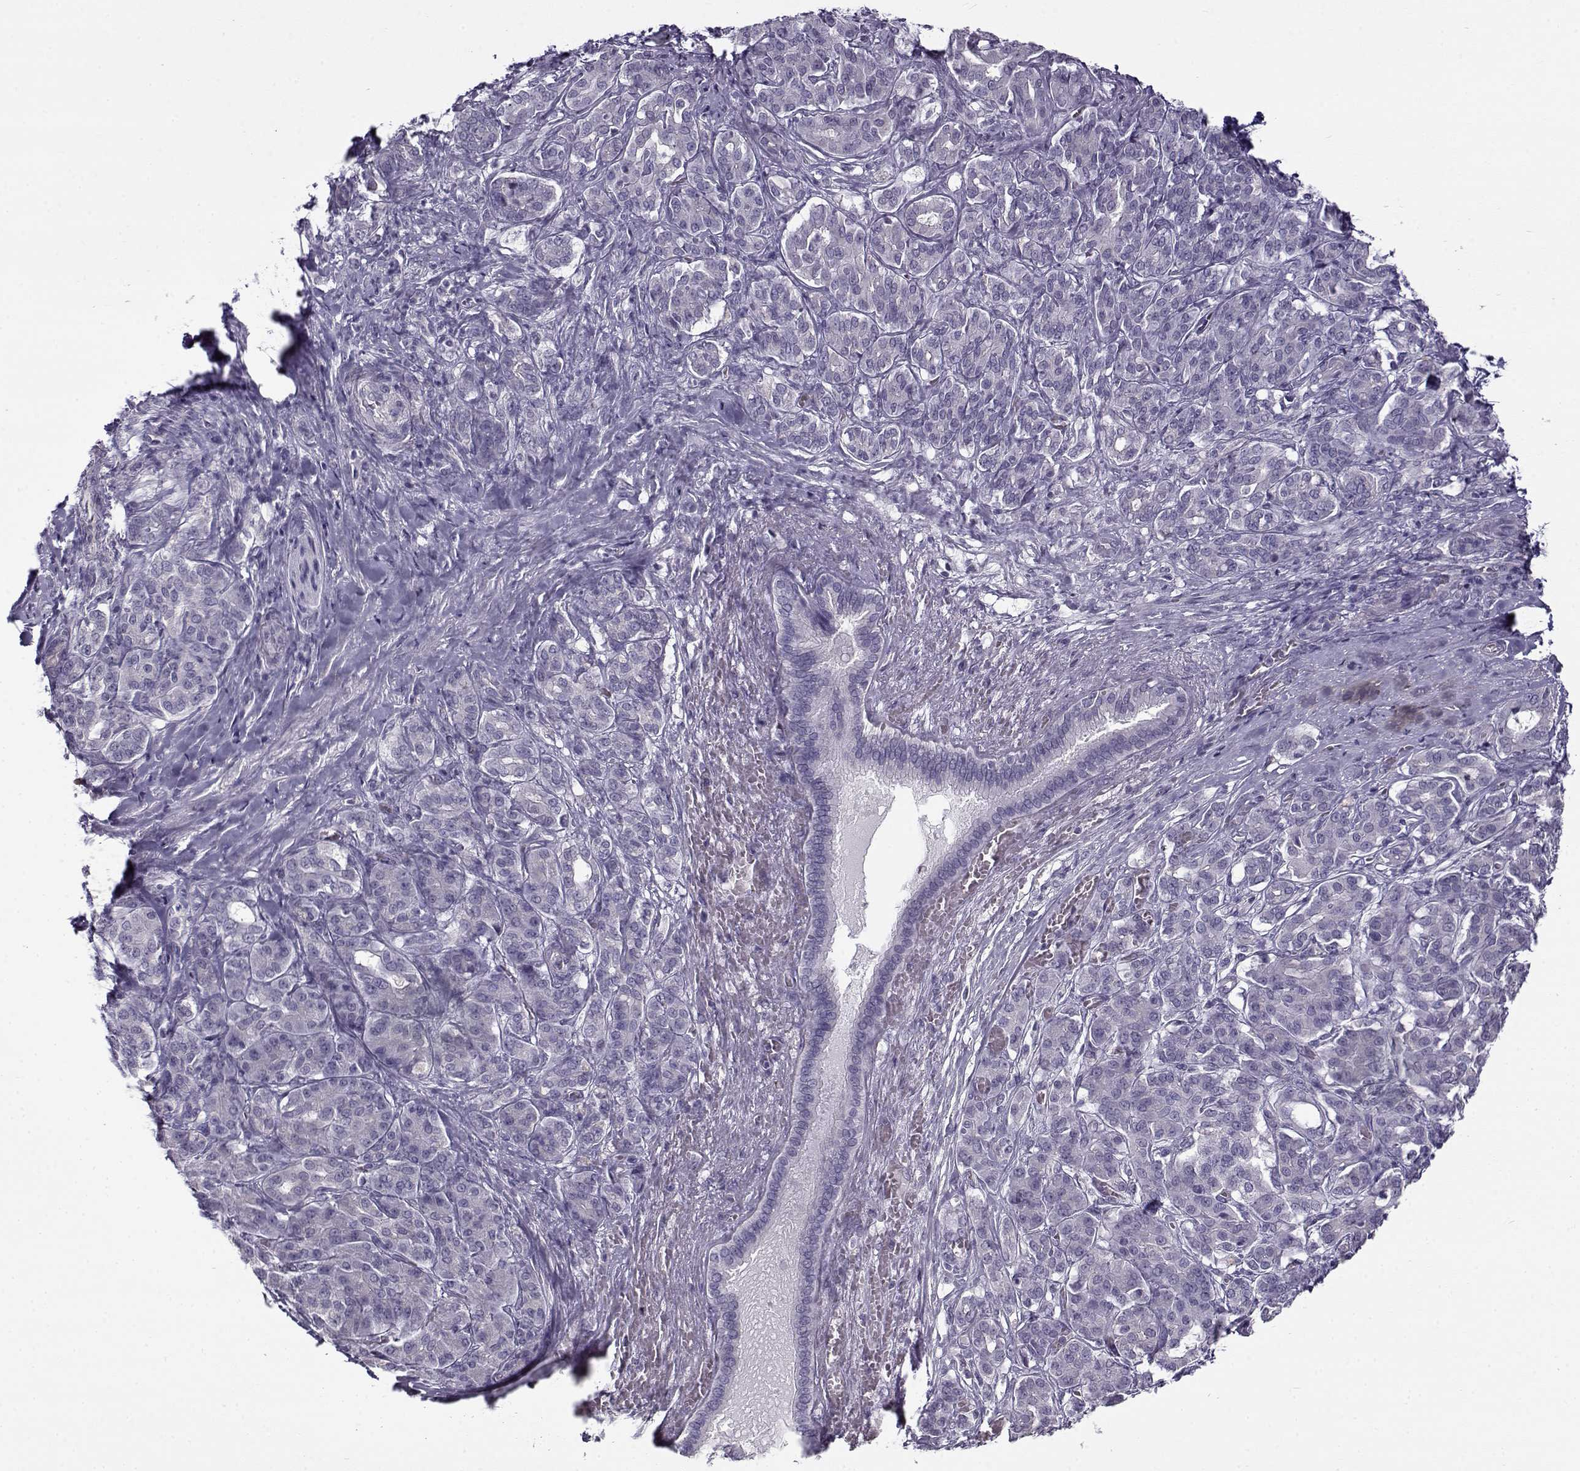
{"staining": {"intensity": "negative", "quantity": "none", "location": "none"}, "tissue": "pancreatic cancer", "cell_type": "Tumor cells", "image_type": "cancer", "snomed": [{"axis": "morphology", "description": "Normal tissue, NOS"}, {"axis": "morphology", "description": "Inflammation, NOS"}, {"axis": "morphology", "description": "Adenocarcinoma, NOS"}, {"axis": "topography", "description": "Pancreas"}], "caption": "This is an immunohistochemistry (IHC) histopathology image of pancreatic adenocarcinoma. There is no staining in tumor cells.", "gene": "TEX55", "patient": {"sex": "male", "age": 57}}